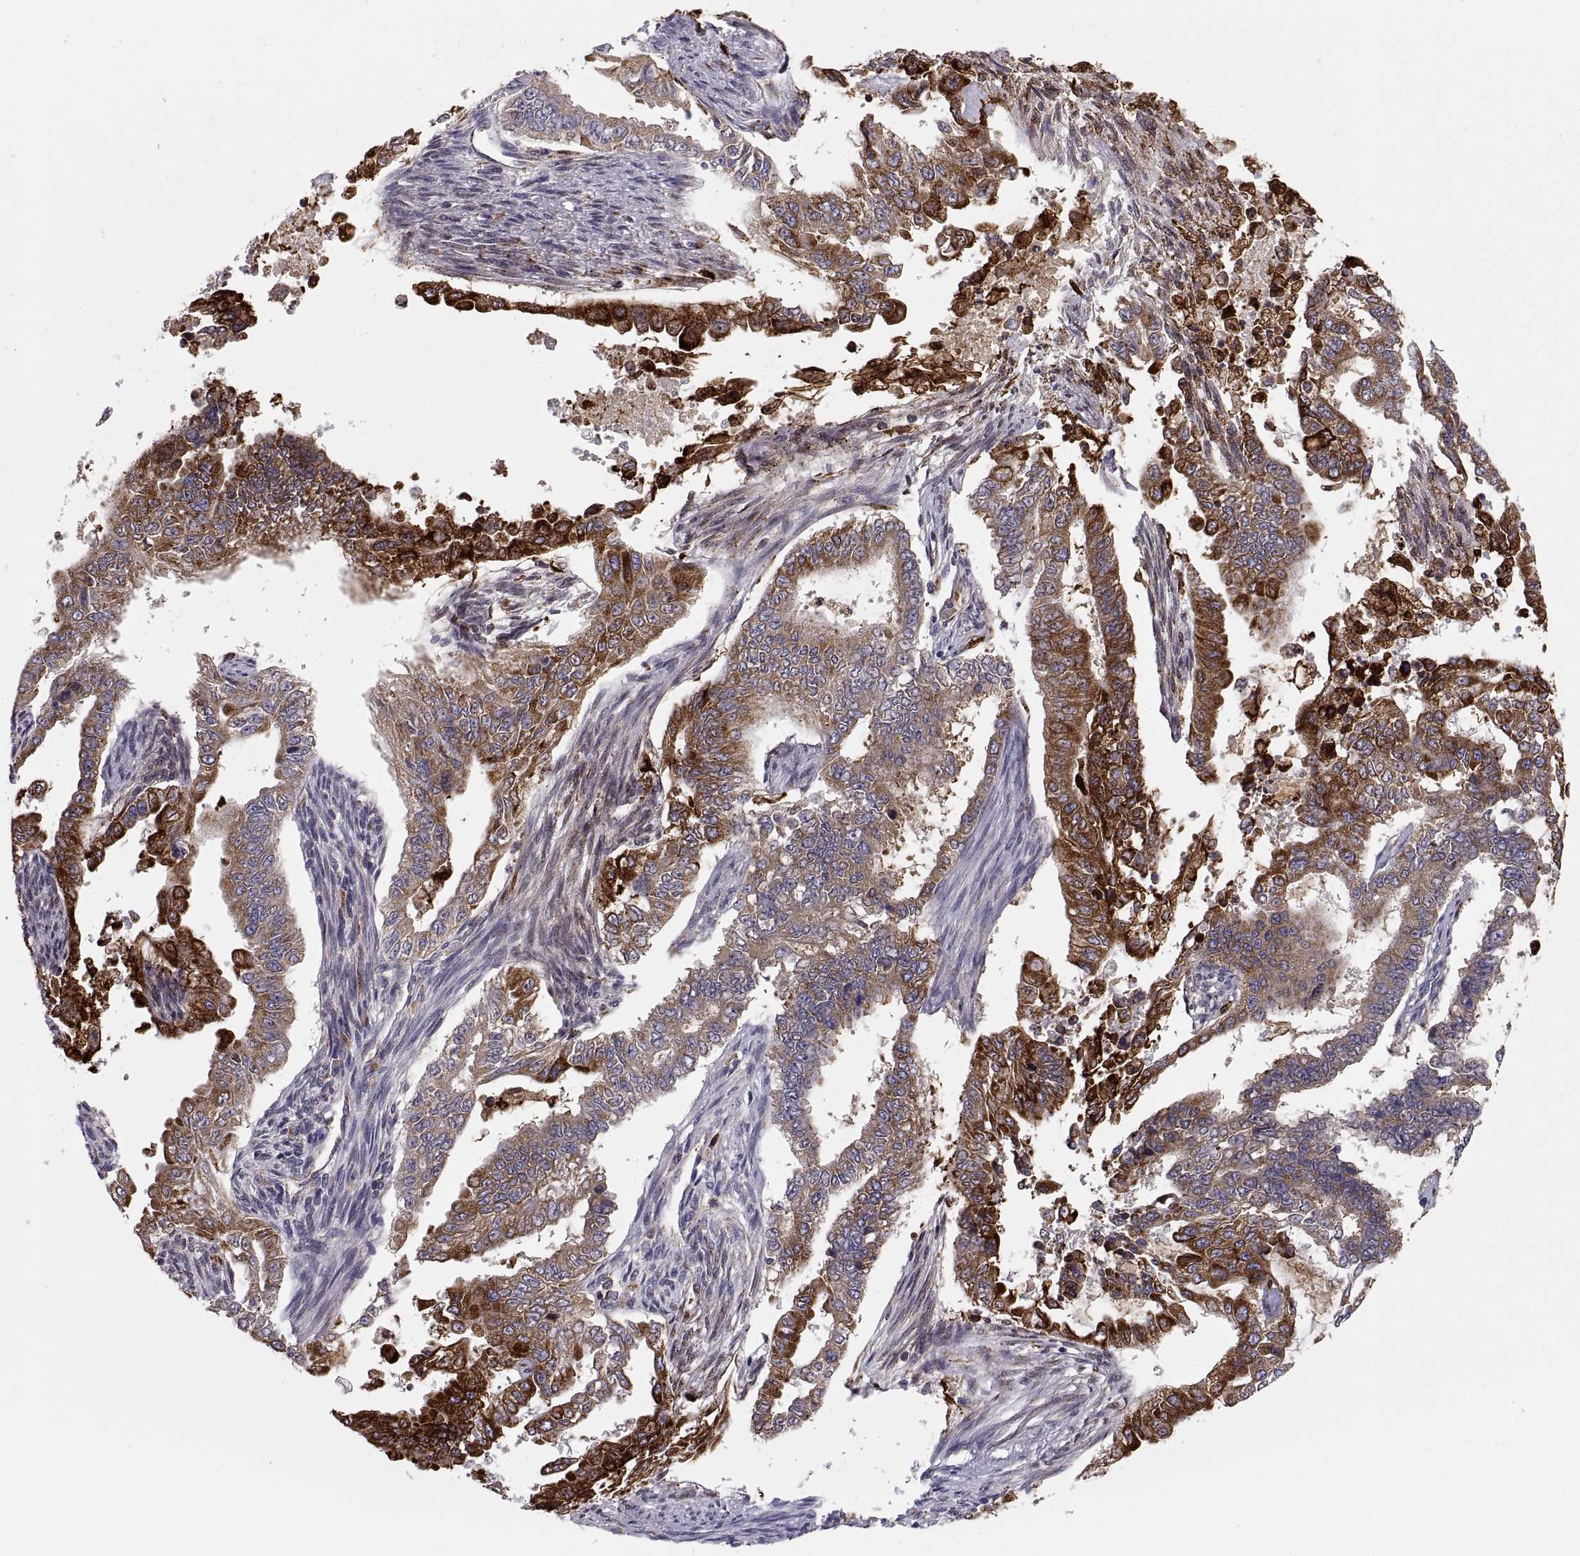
{"staining": {"intensity": "strong", "quantity": ">75%", "location": "cytoplasmic/membranous"}, "tissue": "endometrial cancer", "cell_type": "Tumor cells", "image_type": "cancer", "snomed": [{"axis": "morphology", "description": "Adenocarcinoma, NOS"}, {"axis": "topography", "description": "Uterus"}], "caption": "Protein expression analysis of human adenocarcinoma (endometrial) reveals strong cytoplasmic/membranous positivity in approximately >75% of tumor cells.", "gene": "ERO1A", "patient": {"sex": "female", "age": 59}}